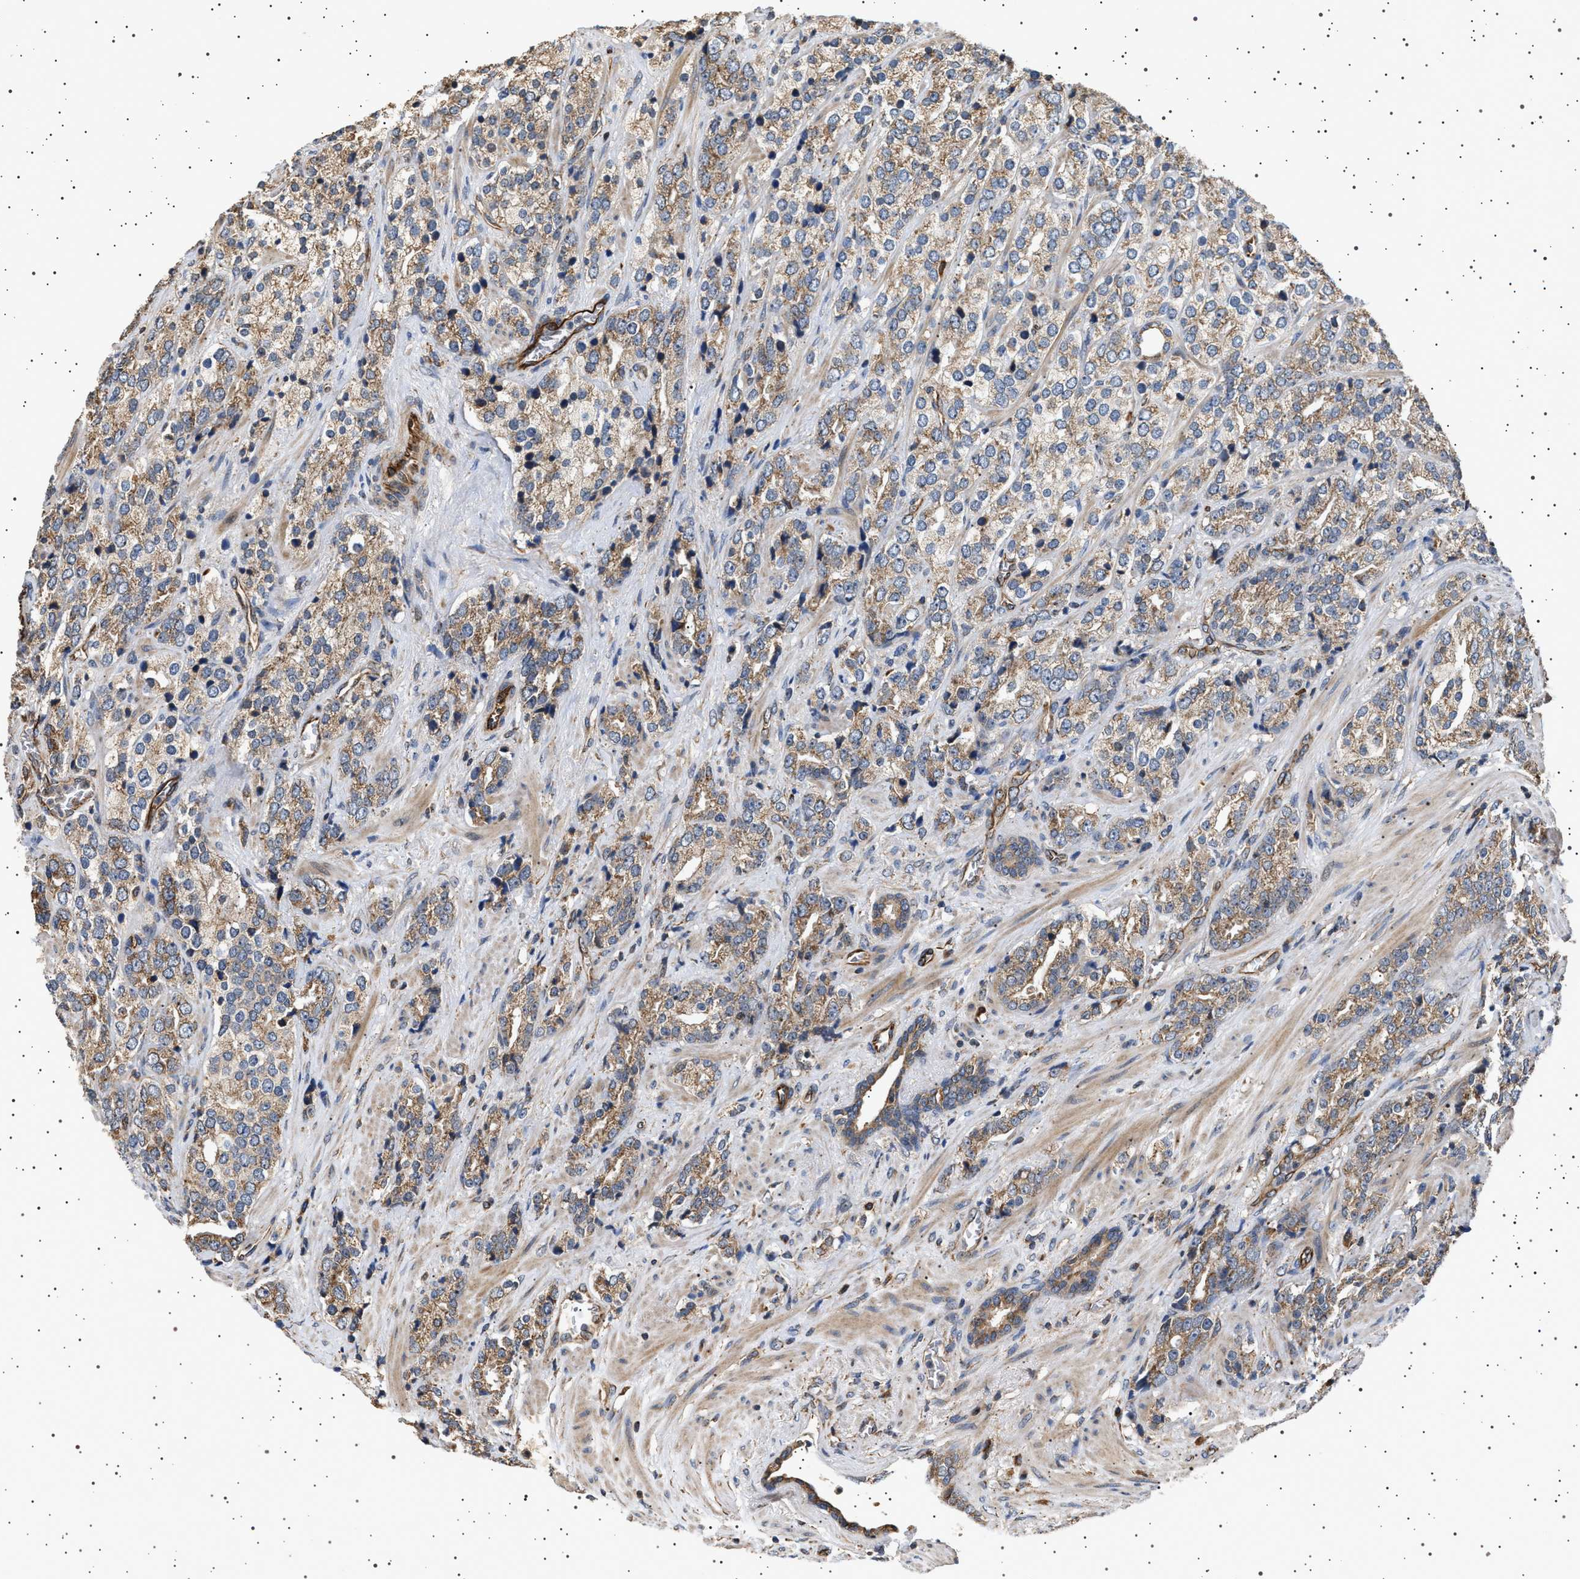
{"staining": {"intensity": "moderate", "quantity": ">75%", "location": "cytoplasmic/membranous"}, "tissue": "prostate cancer", "cell_type": "Tumor cells", "image_type": "cancer", "snomed": [{"axis": "morphology", "description": "Adenocarcinoma, High grade"}, {"axis": "topography", "description": "Prostate"}], "caption": "Brown immunohistochemical staining in prostate cancer (adenocarcinoma (high-grade)) displays moderate cytoplasmic/membranous staining in about >75% of tumor cells.", "gene": "TRUB2", "patient": {"sex": "male", "age": 71}}